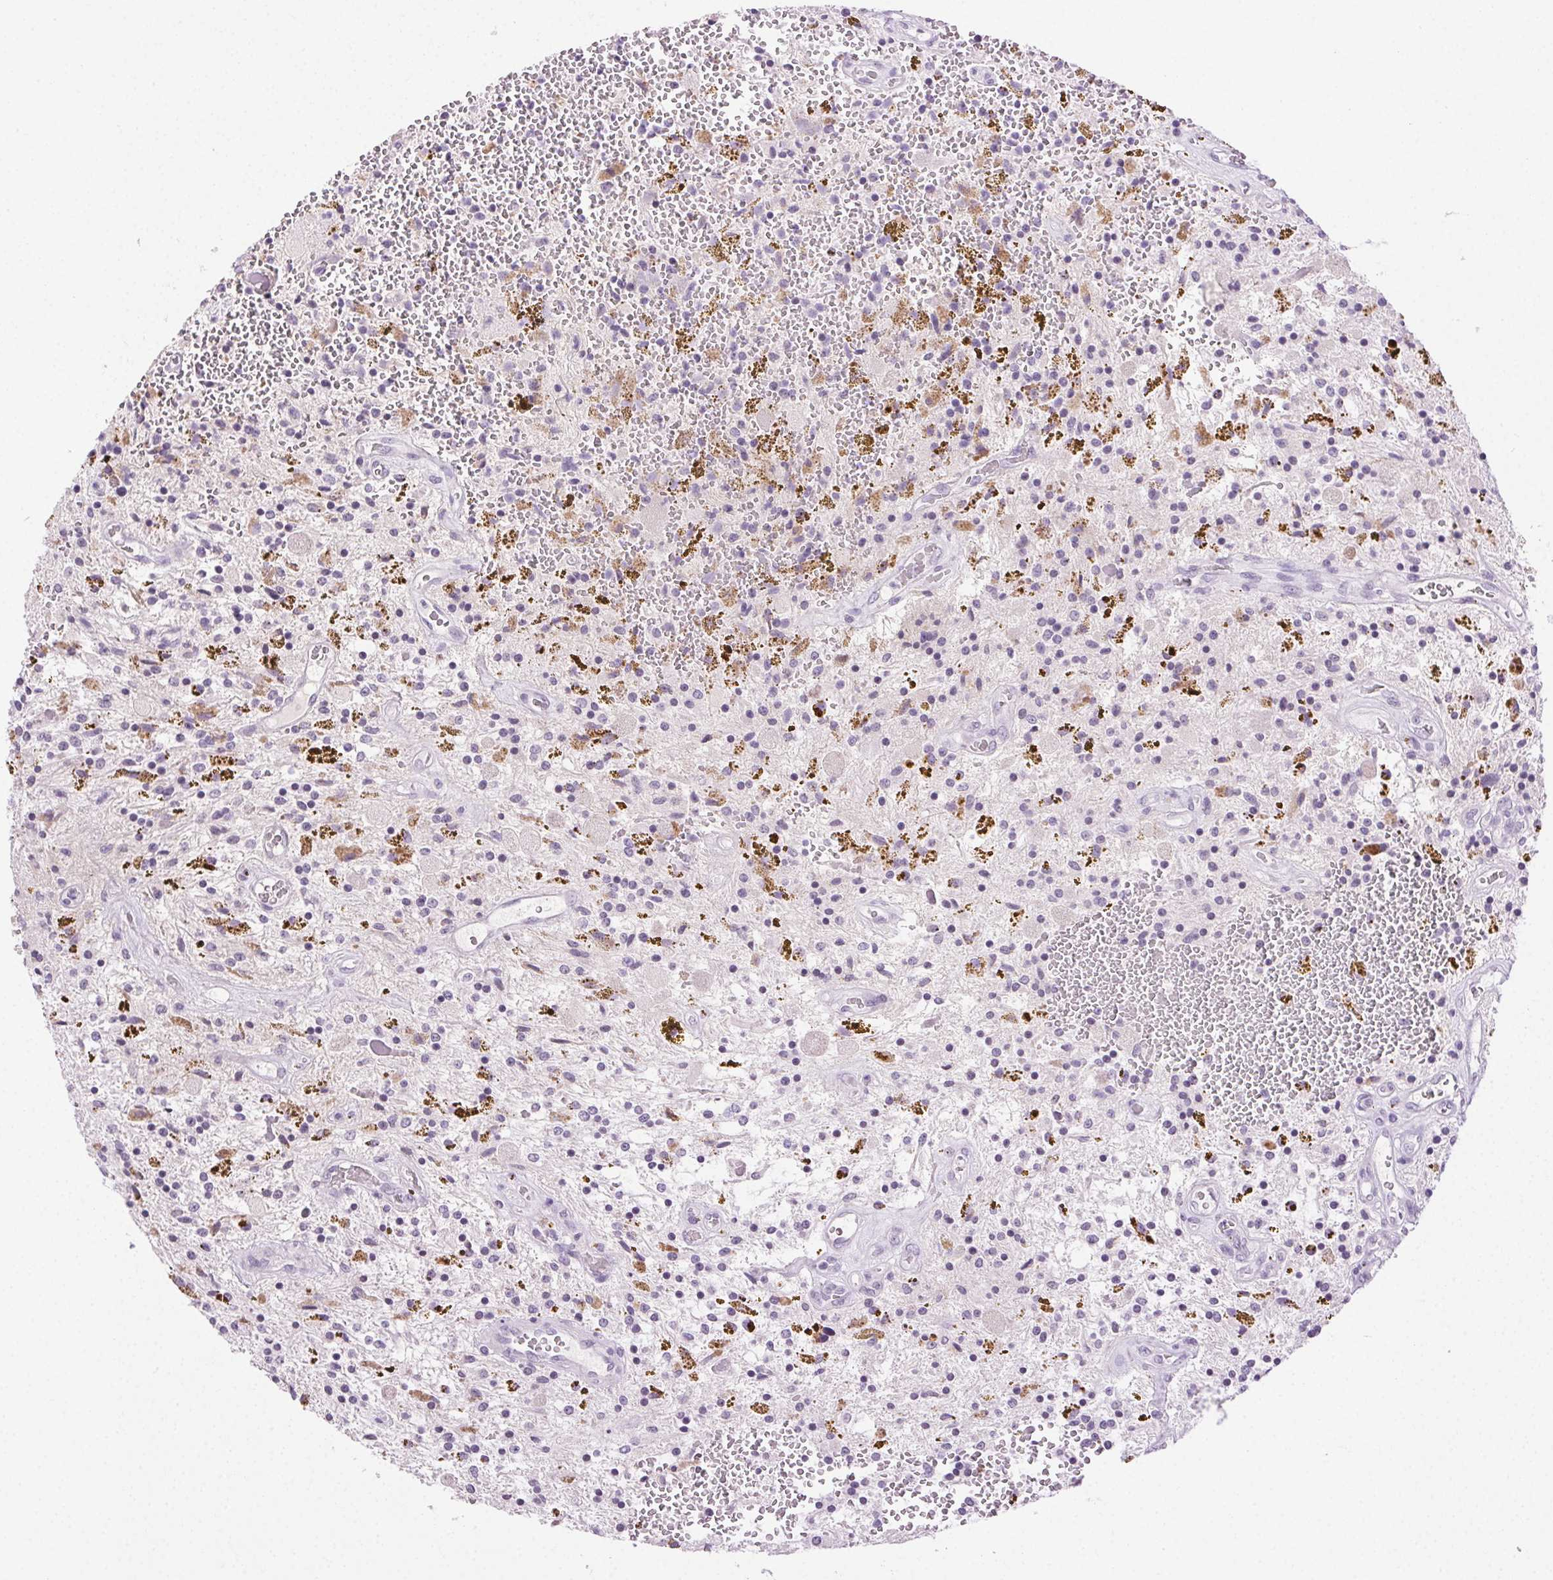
{"staining": {"intensity": "negative", "quantity": "none", "location": "none"}, "tissue": "glioma", "cell_type": "Tumor cells", "image_type": "cancer", "snomed": [{"axis": "morphology", "description": "Glioma, malignant, Low grade"}, {"axis": "topography", "description": "Cerebellum"}], "caption": "Tumor cells show no significant positivity in glioma.", "gene": "CLDN10", "patient": {"sex": "female", "age": 14}}